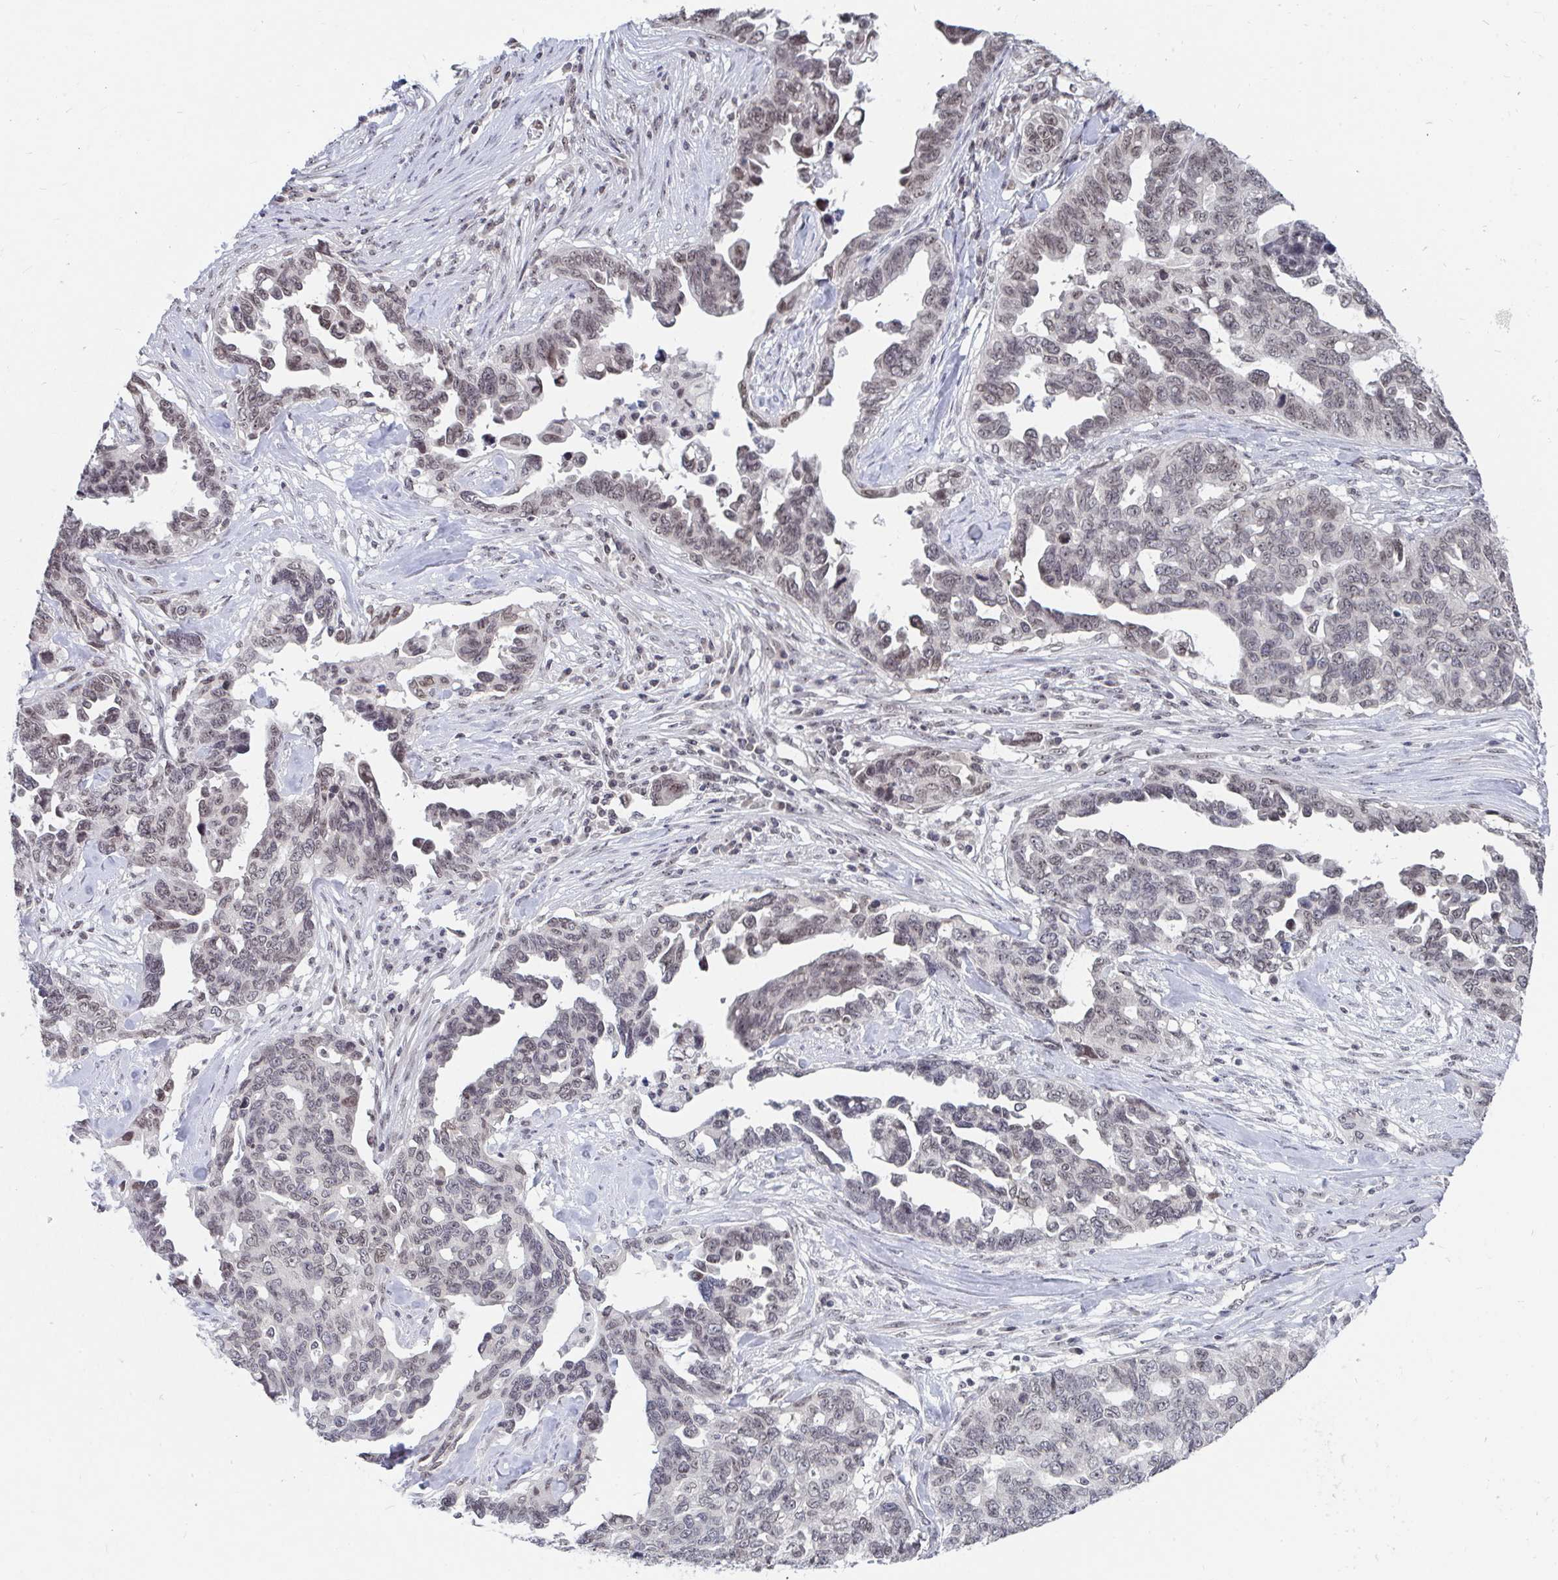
{"staining": {"intensity": "weak", "quantity": "<25%", "location": "nuclear"}, "tissue": "ovarian cancer", "cell_type": "Tumor cells", "image_type": "cancer", "snomed": [{"axis": "morphology", "description": "Cystadenocarcinoma, serous, NOS"}, {"axis": "topography", "description": "Ovary"}], "caption": "Protein analysis of ovarian serous cystadenocarcinoma displays no significant positivity in tumor cells.", "gene": "TRIP12", "patient": {"sex": "female", "age": 69}}